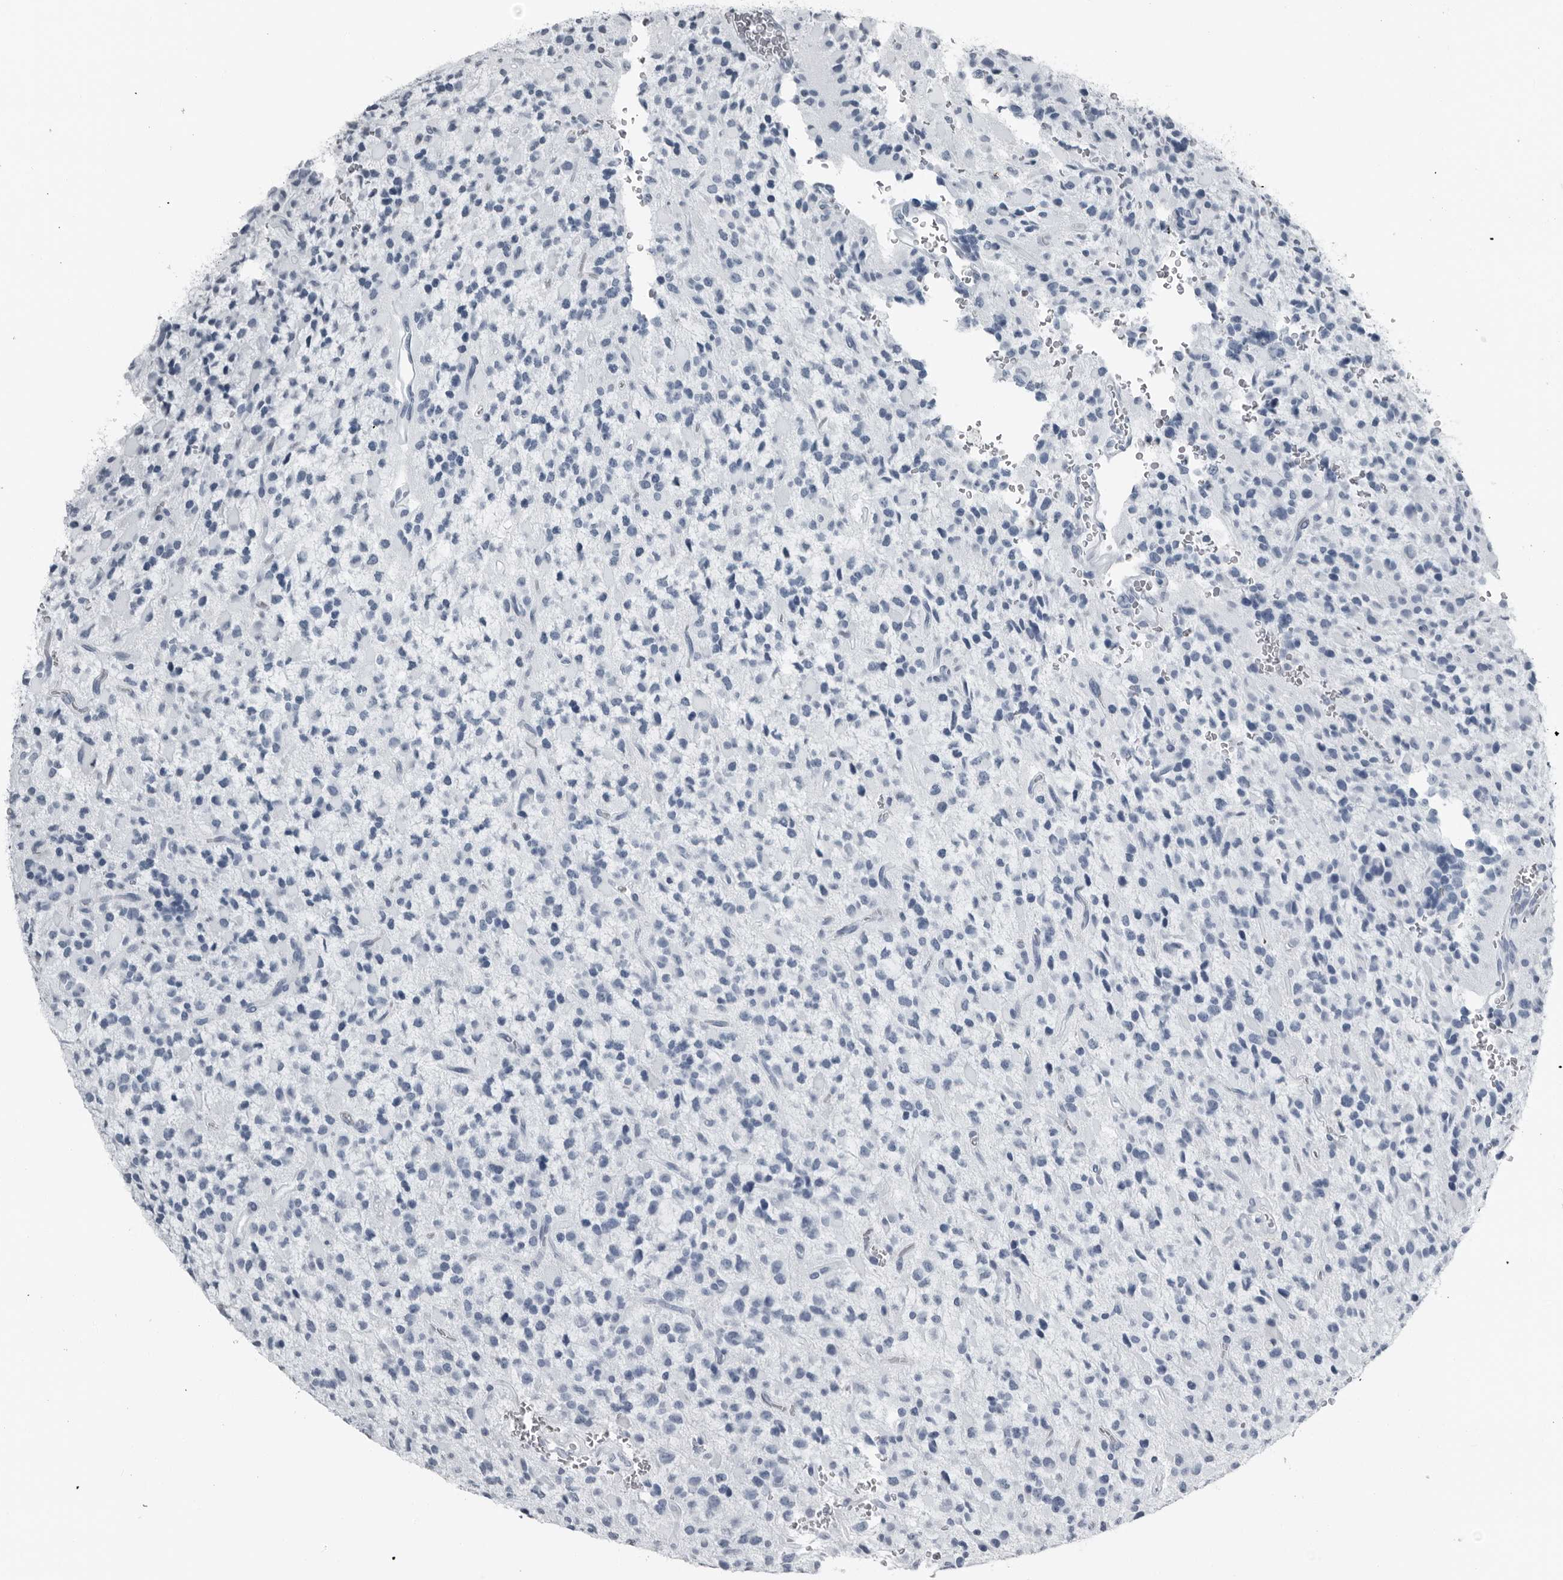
{"staining": {"intensity": "negative", "quantity": "none", "location": "none"}, "tissue": "glioma", "cell_type": "Tumor cells", "image_type": "cancer", "snomed": [{"axis": "morphology", "description": "Glioma, malignant, High grade"}, {"axis": "topography", "description": "Brain"}], "caption": "Tumor cells are negative for brown protein staining in malignant glioma (high-grade).", "gene": "PRSS1", "patient": {"sex": "male", "age": 34}}